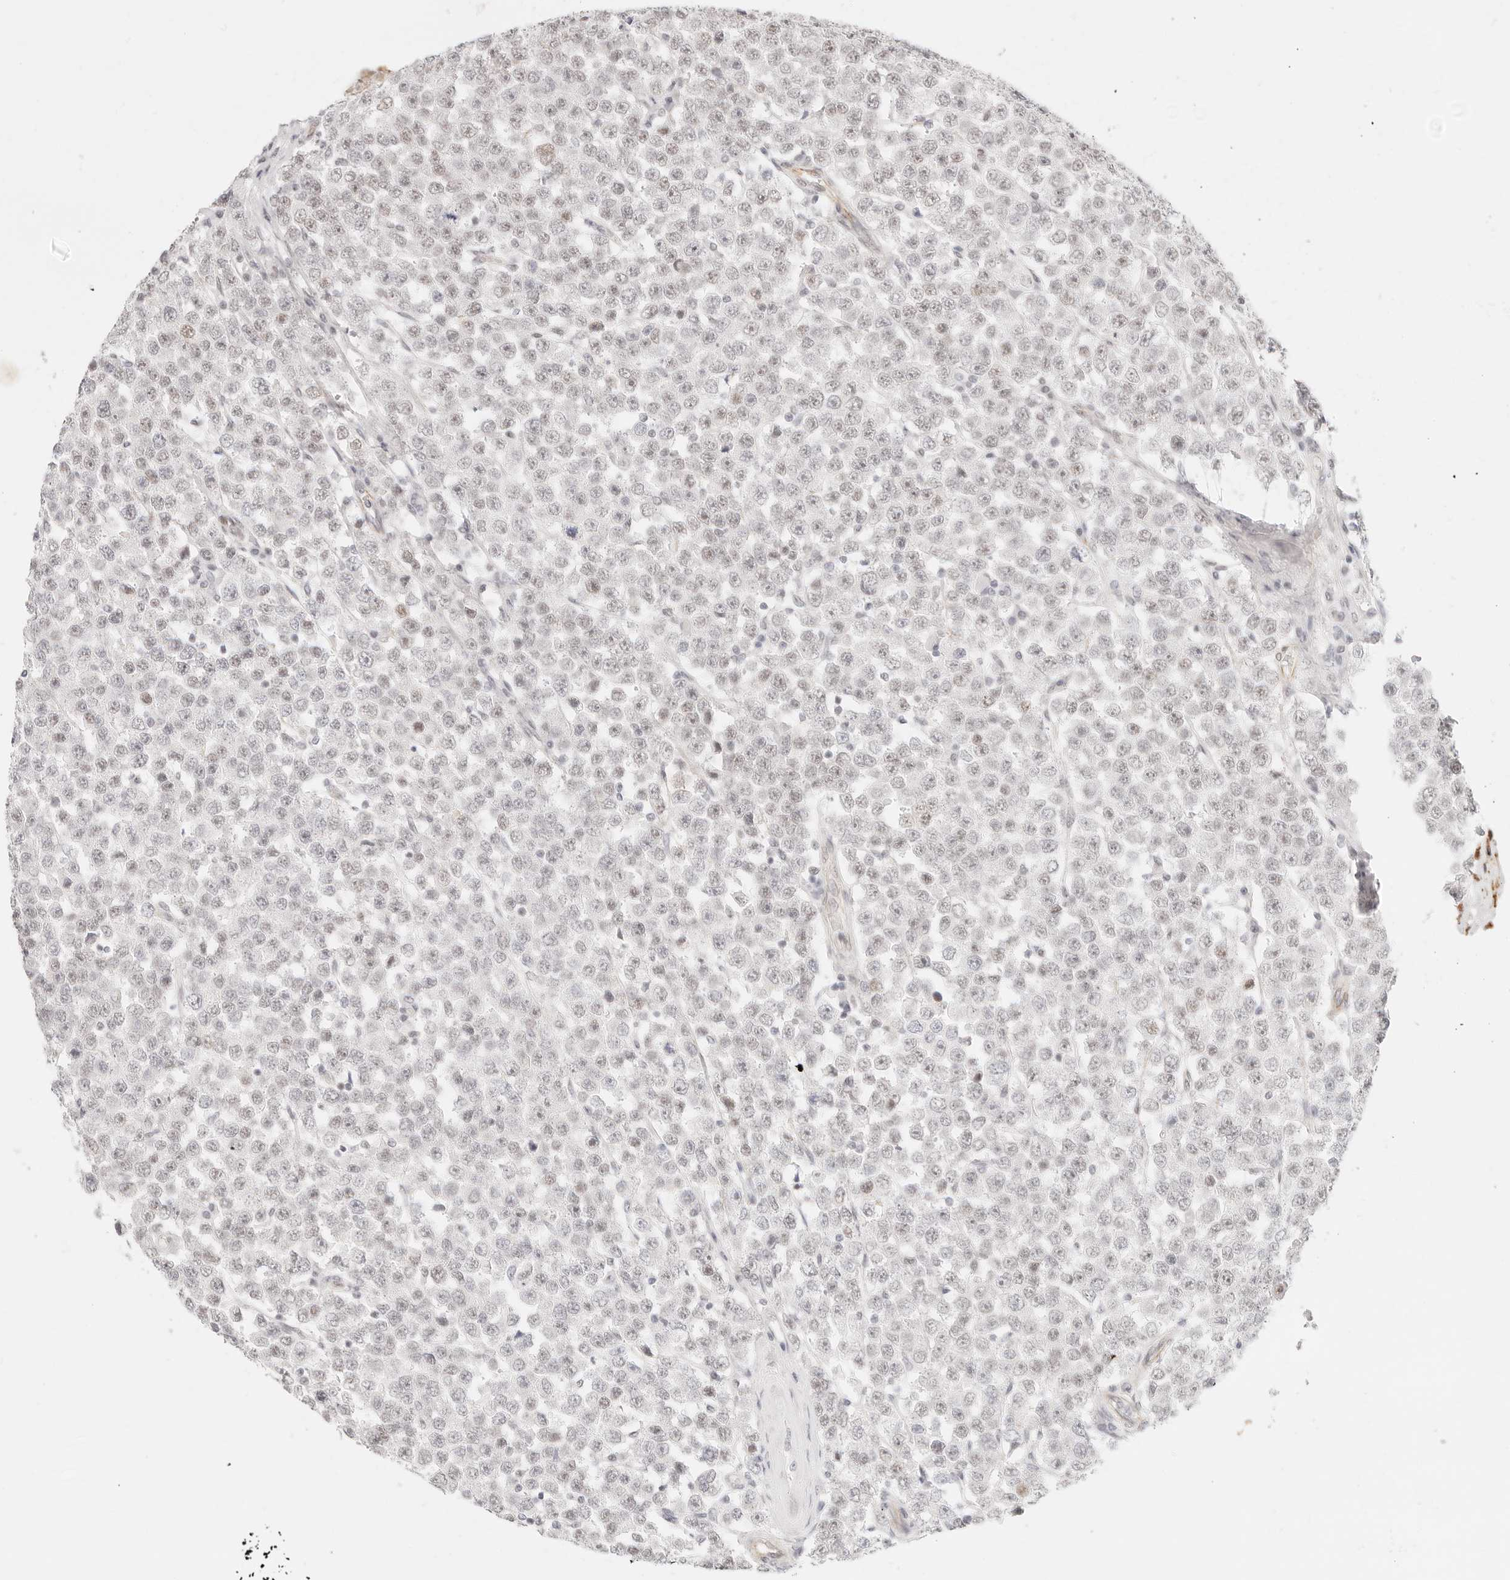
{"staining": {"intensity": "negative", "quantity": "none", "location": "none"}, "tissue": "testis cancer", "cell_type": "Tumor cells", "image_type": "cancer", "snomed": [{"axis": "morphology", "description": "Seminoma, NOS"}, {"axis": "topography", "description": "Testis"}], "caption": "Immunohistochemical staining of human testis cancer (seminoma) shows no significant expression in tumor cells. The staining was performed using DAB to visualize the protein expression in brown, while the nuclei were stained in blue with hematoxylin (Magnification: 20x).", "gene": "ZC3H11A", "patient": {"sex": "male", "age": 28}}